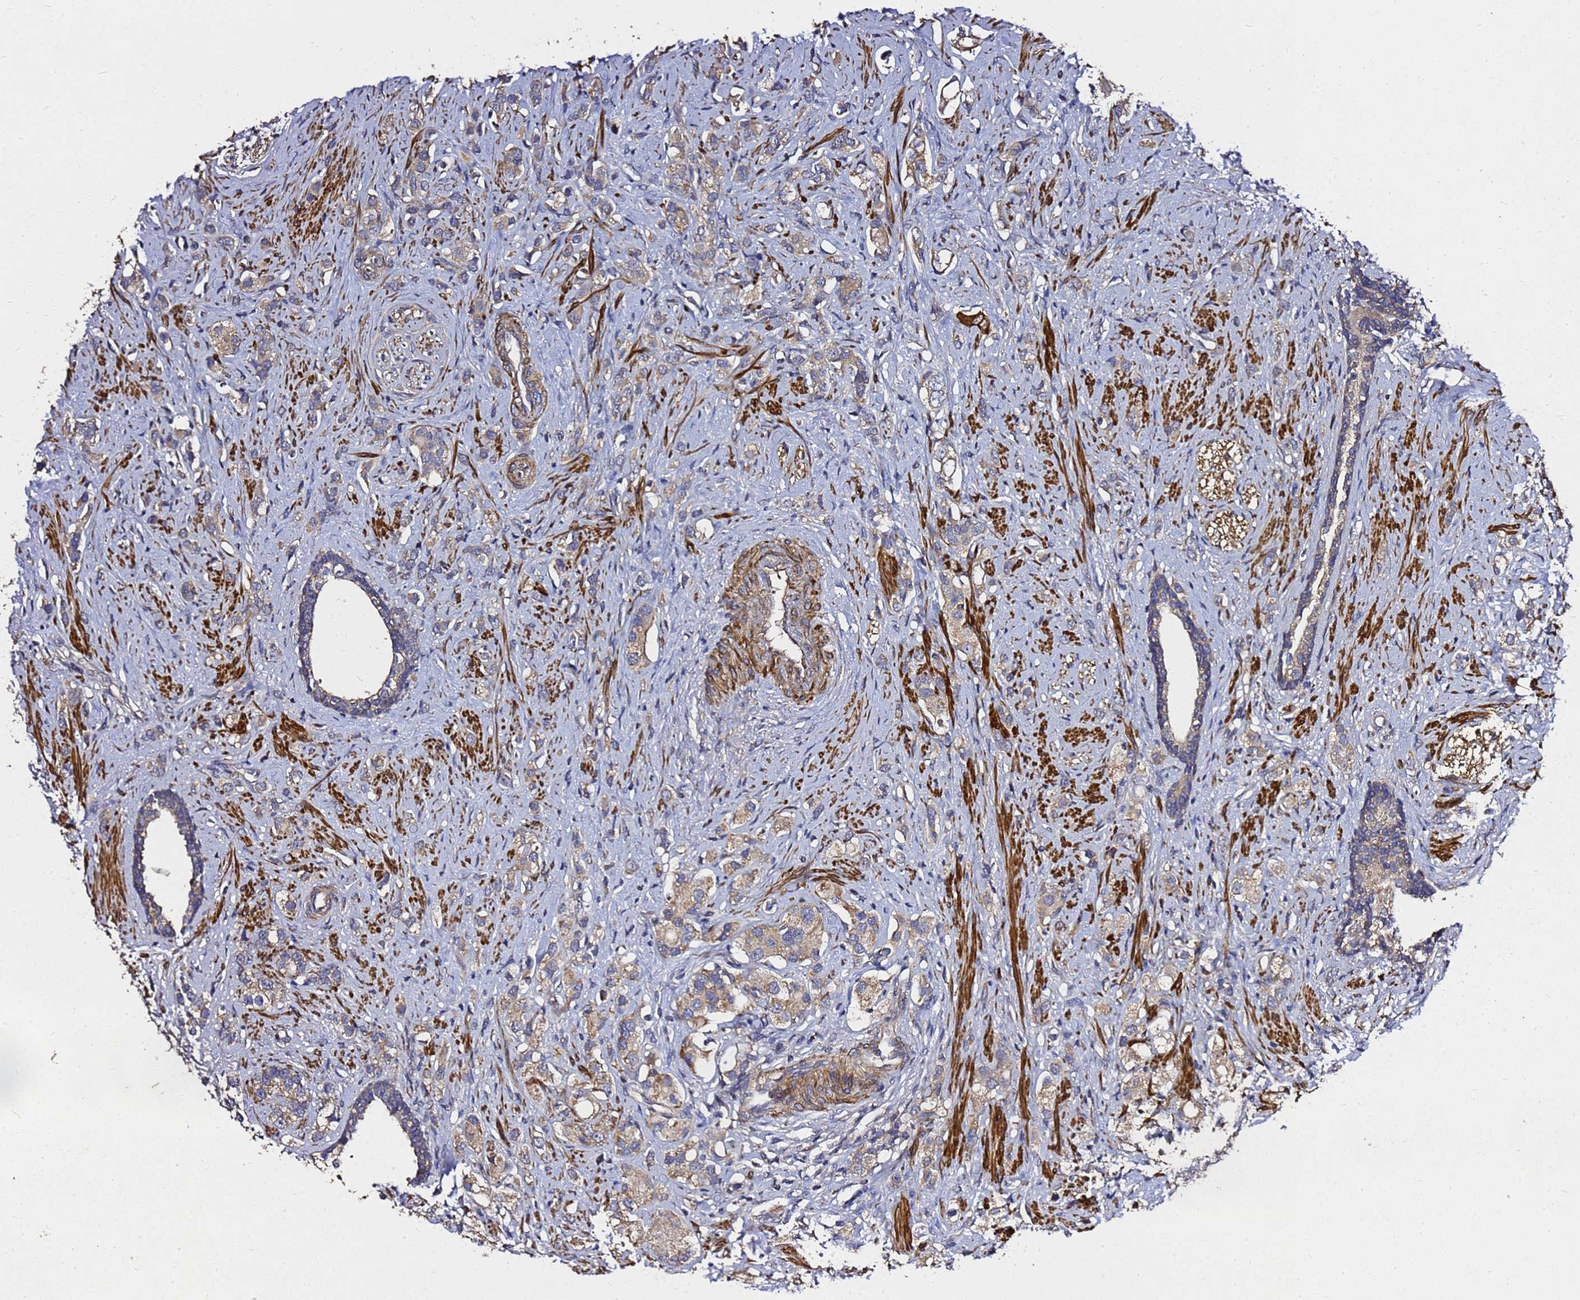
{"staining": {"intensity": "moderate", "quantity": ">75%", "location": "cytoplasmic/membranous"}, "tissue": "prostate cancer", "cell_type": "Tumor cells", "image_type": "cancer", "snomed": [{"axis": "morphology", "description": "Adenocarcinoma, High grade"}, {"axis": "topography", "description": "Prostate"}], "caption": "DAB (3,3'-diaminobenzidine) immunohistochemical staining of prostate cancer (adenocarcinoma (high-grade)) displays moderate cytoplasmic/membranous protein positivity in about >75% of tumor cells.", "gene": "RSPRY1", "patient": {"sex": "male", "age": 63}}